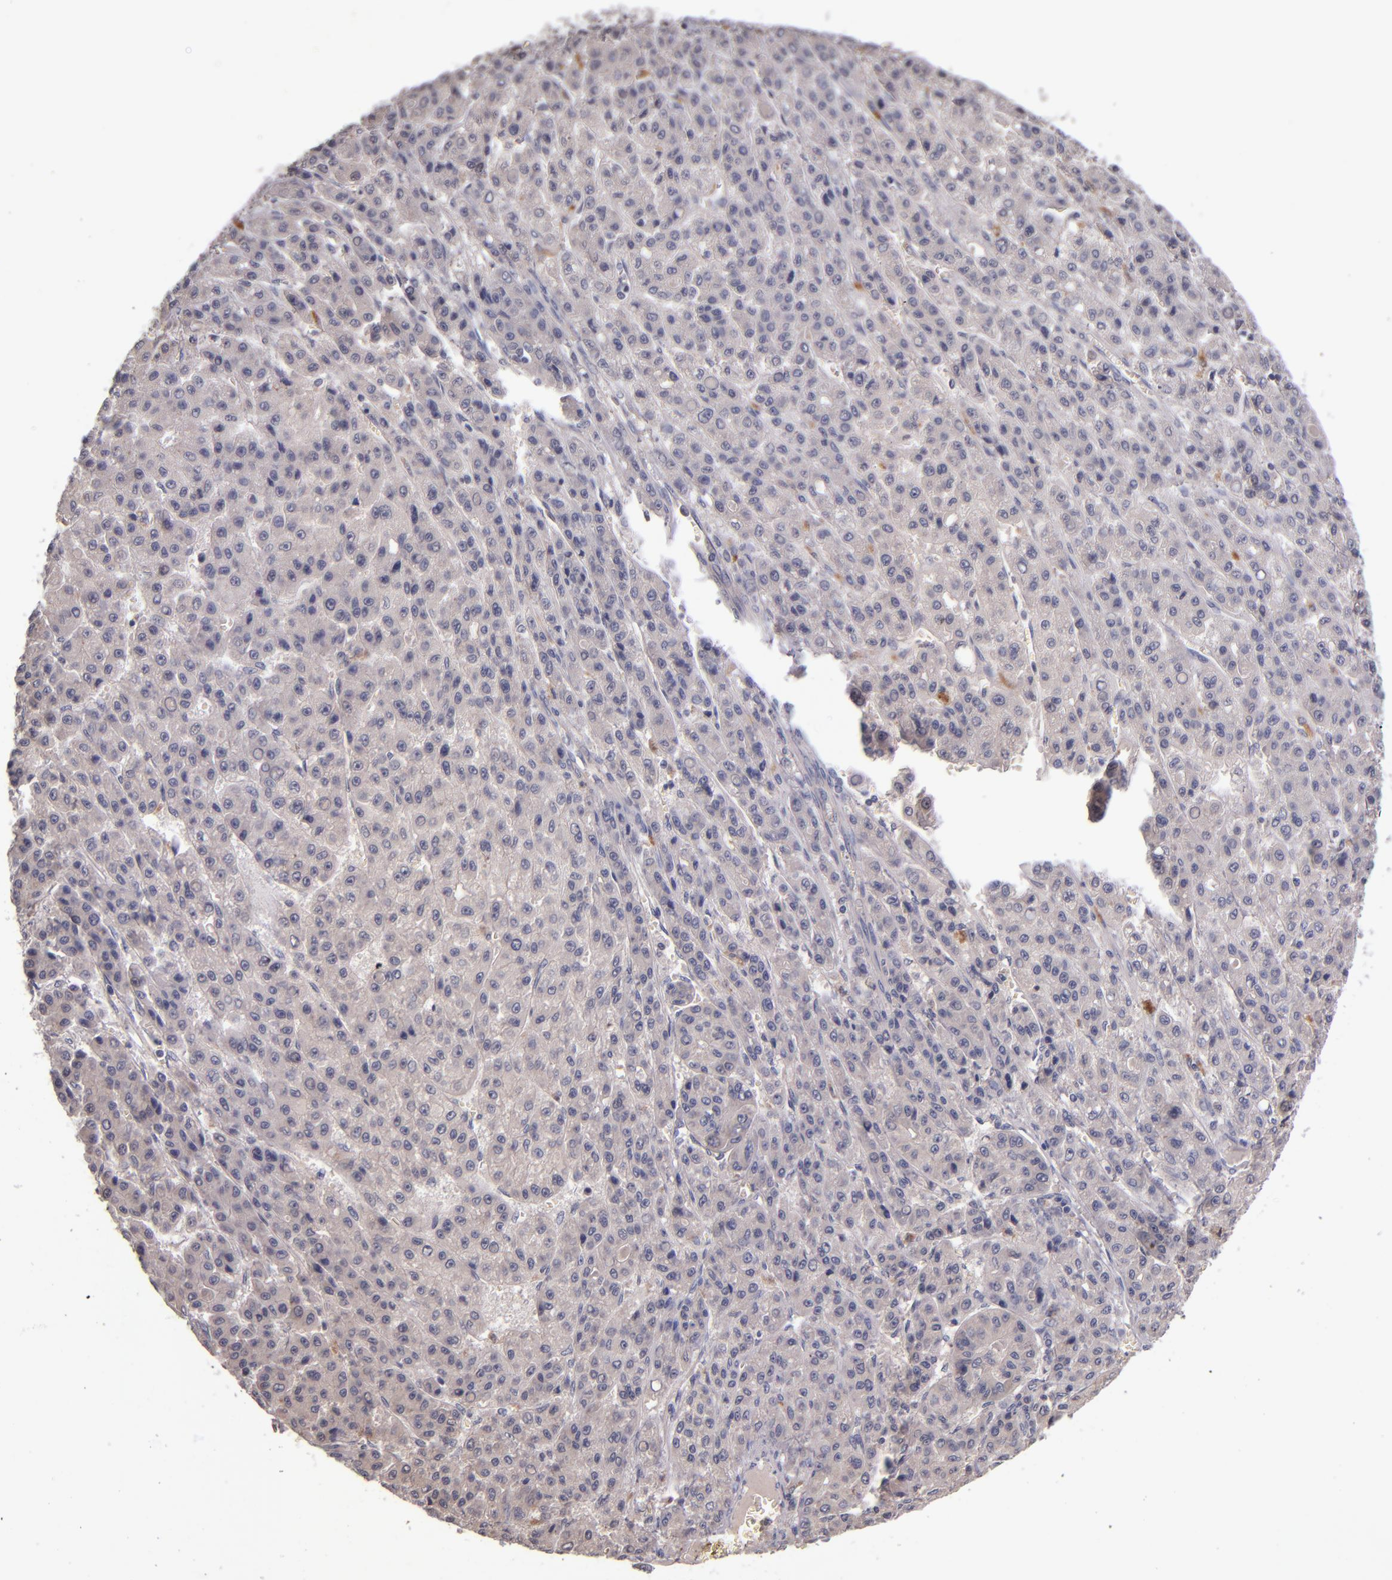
{"staining": {"intensity": "weak", "quantity": "25%-75%", "location": "cytoplasmic/membranous"}, "tissue": "liver cancer", "cell_type": "Tumor cells", "image_type": "cancer", "snomed": [{"axis": "morphology", "description": "Carcinoma, Hepatocellular, NOS"}, {"axis": "topography", "description": "Liver"}], "caption": "High-magnification brightfield microscopy of liver hepatocellular carcinoma stained with DAB (brown) and counterstained with hematoxylin (blue). tumor cells exhibit weak cytoplasmic/membranous staining is seen in approximately25%-75% of cells.", "gene": "TSC2", "patient": {"sex": "male", "age": 70}}